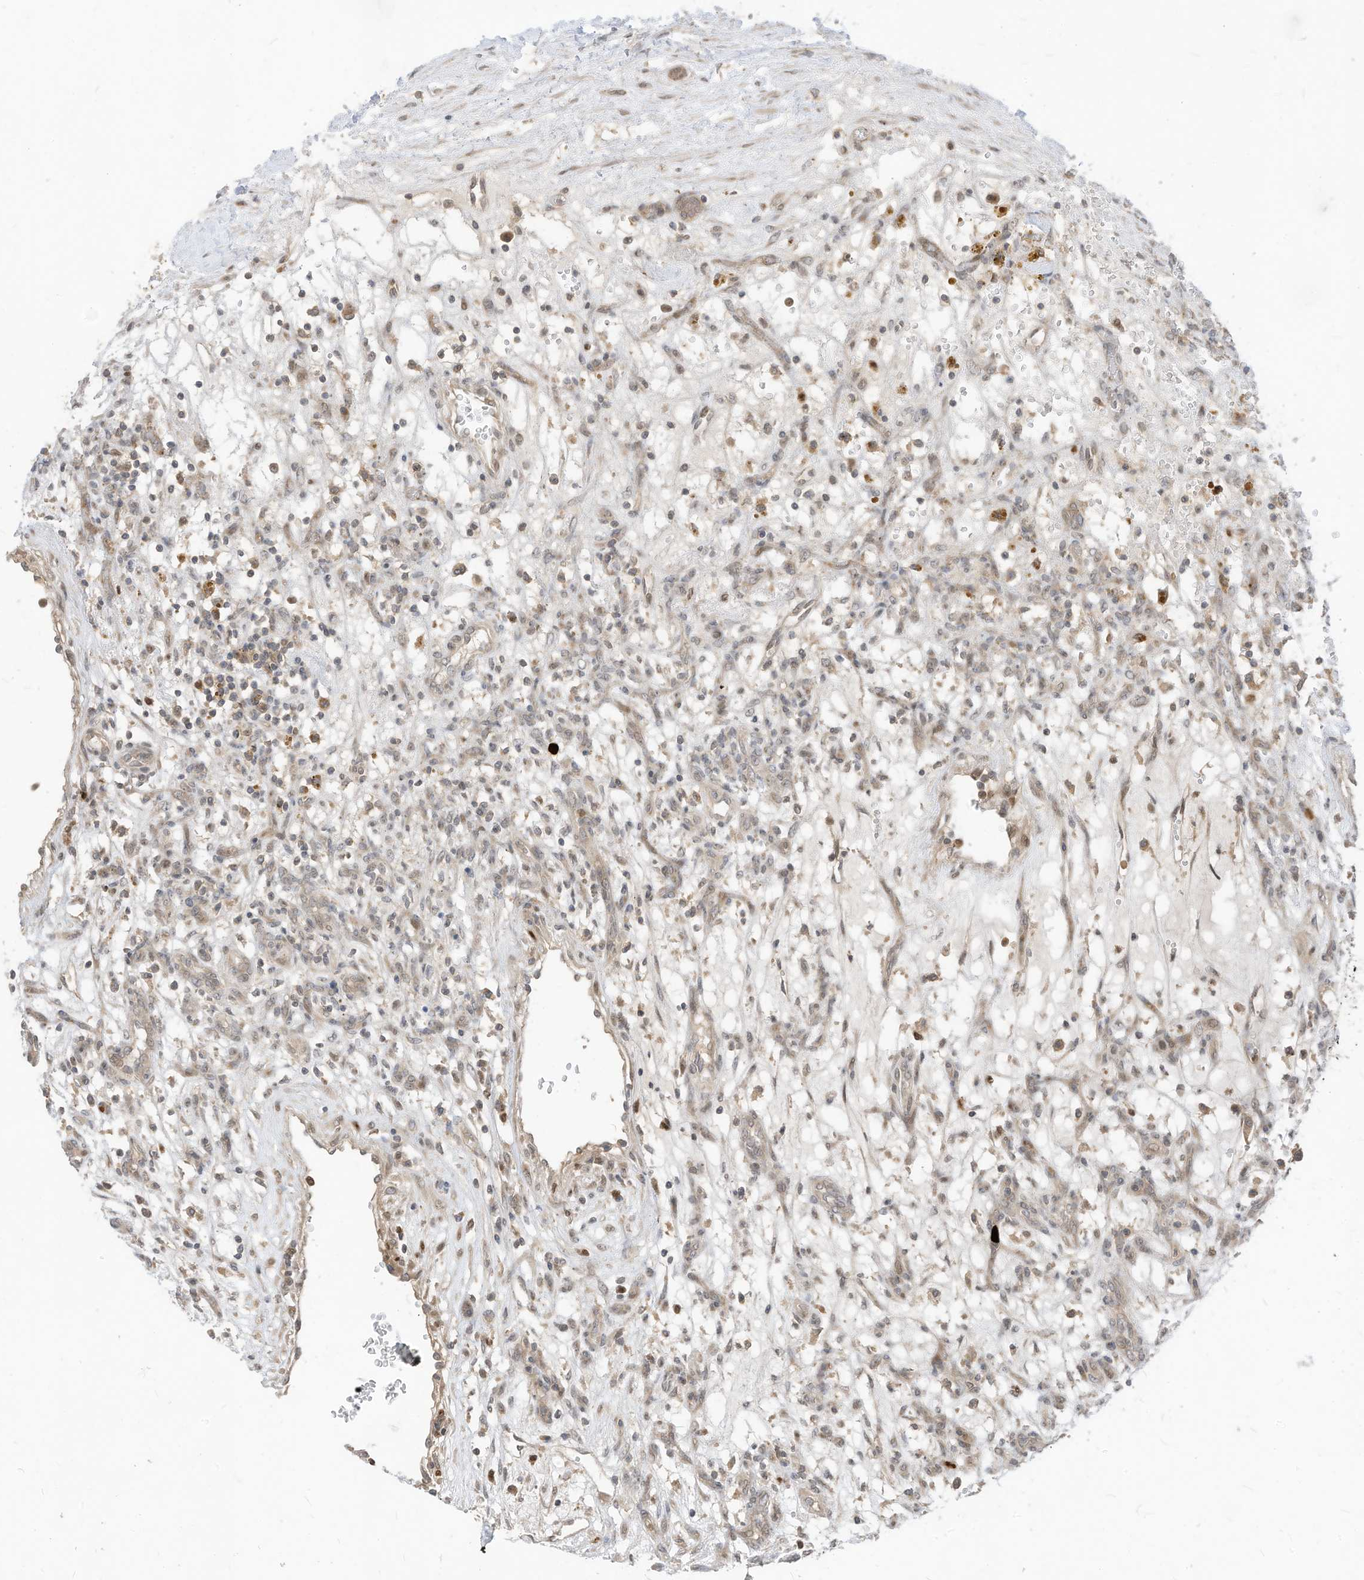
{"staining": {"intensity": "negative", "quantity": "none", "location": "none"}, "tissue": "renal cancer", "cell_type": "Tumor cells", "image_type": "cancer", "snomed": [{"axis": "morphology", "description": "Adenocarcinoma, NOS"}, {"axis": "topography", "description": "Kidney"}], "caption": "This is an immunohistochemistry photomicrograph of human adenocarcinoma (renal). There is no positivity in tumor cells.", "gene": "CNKSR1", "patient": {"sex": "female", "age": 57}}